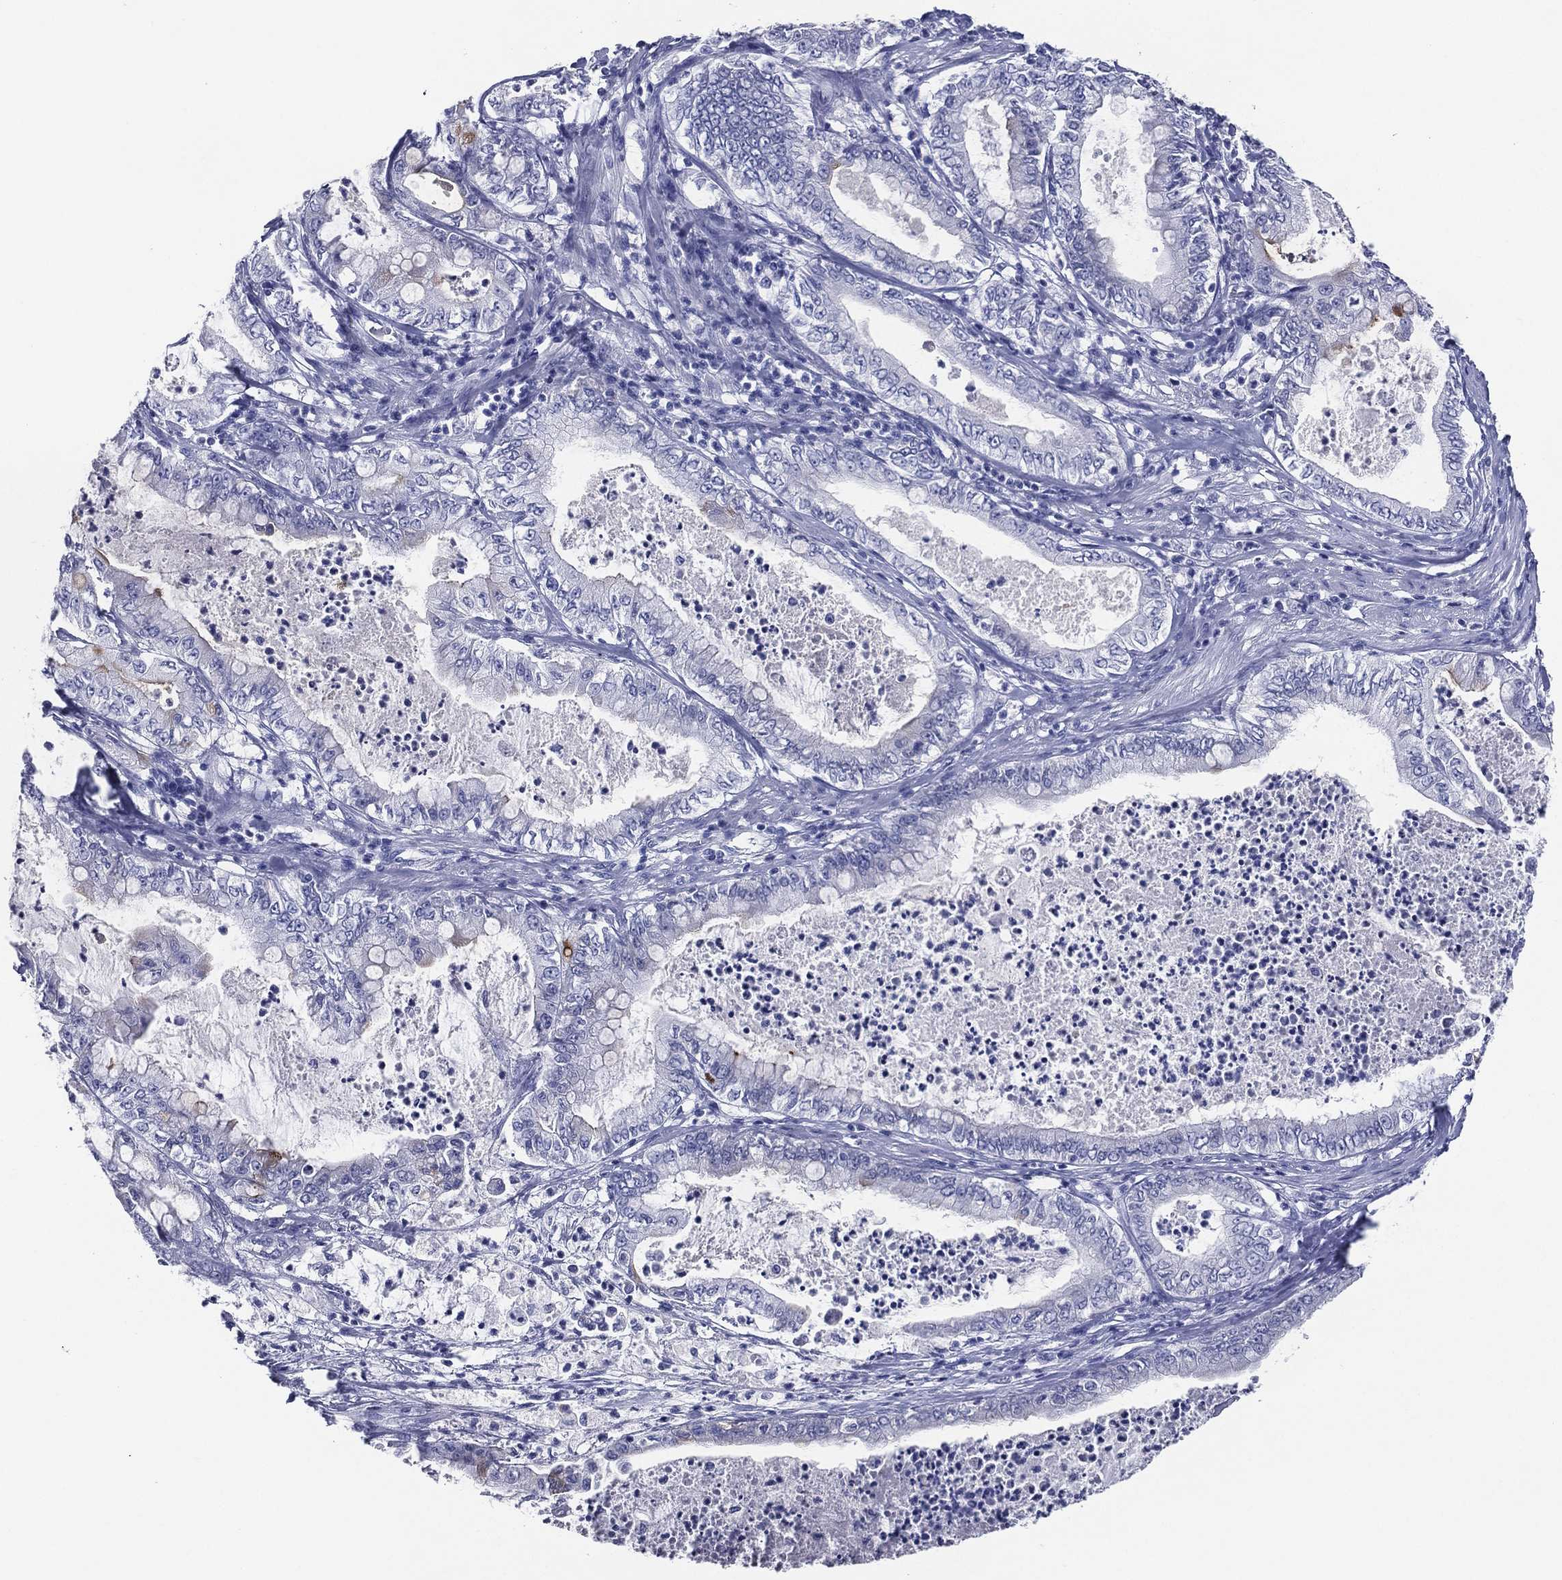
{"staining": {"intensity": "negative", "quantity": "none", "location": "none"}, "tissue": "pancreatic cancer", "cell_type": "Tumor cells", "image_type": "cancer", "snomed": [{"axis": "morphology", "description": "Adenocarcinoma, NOS"}, {"axis": "topography", "description": "Pancreas"}], "caption": "Image shows no significant protein expression in tumor cells of pancreatic adenocarcinoma. (DAB (3,3'-diaminobenzidine) immunohistochemistry (IHC) with hematoxylin counter stain).", "gene": "ACE2", "patient": {"sex": "male", "age": 71}}